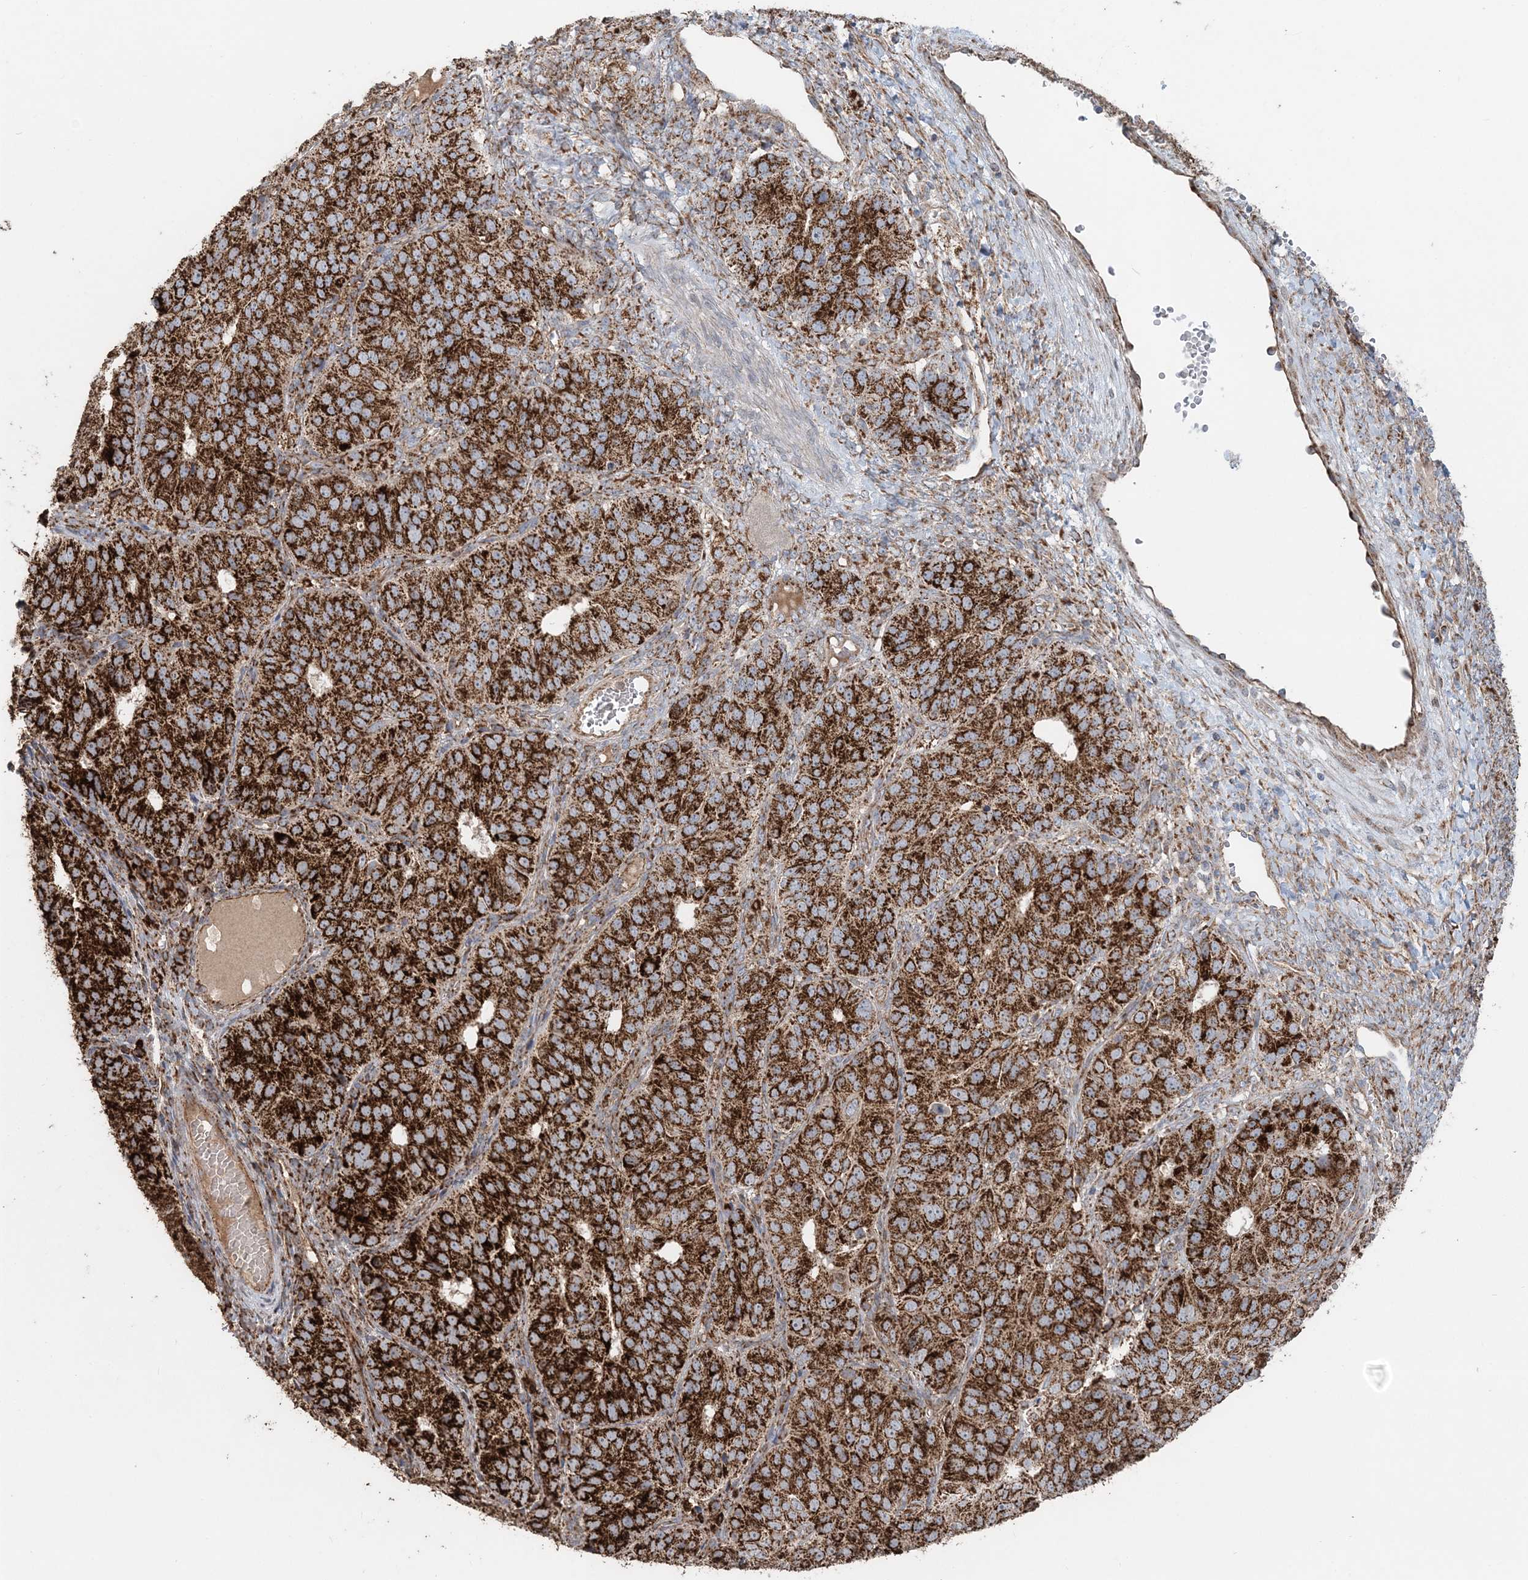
{"staining": {"intensity": "strong", "quantity": ">75%", "location": "cytoplasmic/membranous"}, "tissue": "ovarian cancer", "cell_type": "Tumor cells", "image_type": "cancer", "snomed": [{"axis": "morphology", "description": "Carcinoma, endometroid"}, {"axis": "topography", "description": "Ovary"}], "caption": "A brown stain highlights strong cytoplasmic/membranous positivity of a protein in endometroid carcinoma (ovarian) tumor cells.", "gene": "LRPPRC", "patient": {"sex": "female", "age": 51}}